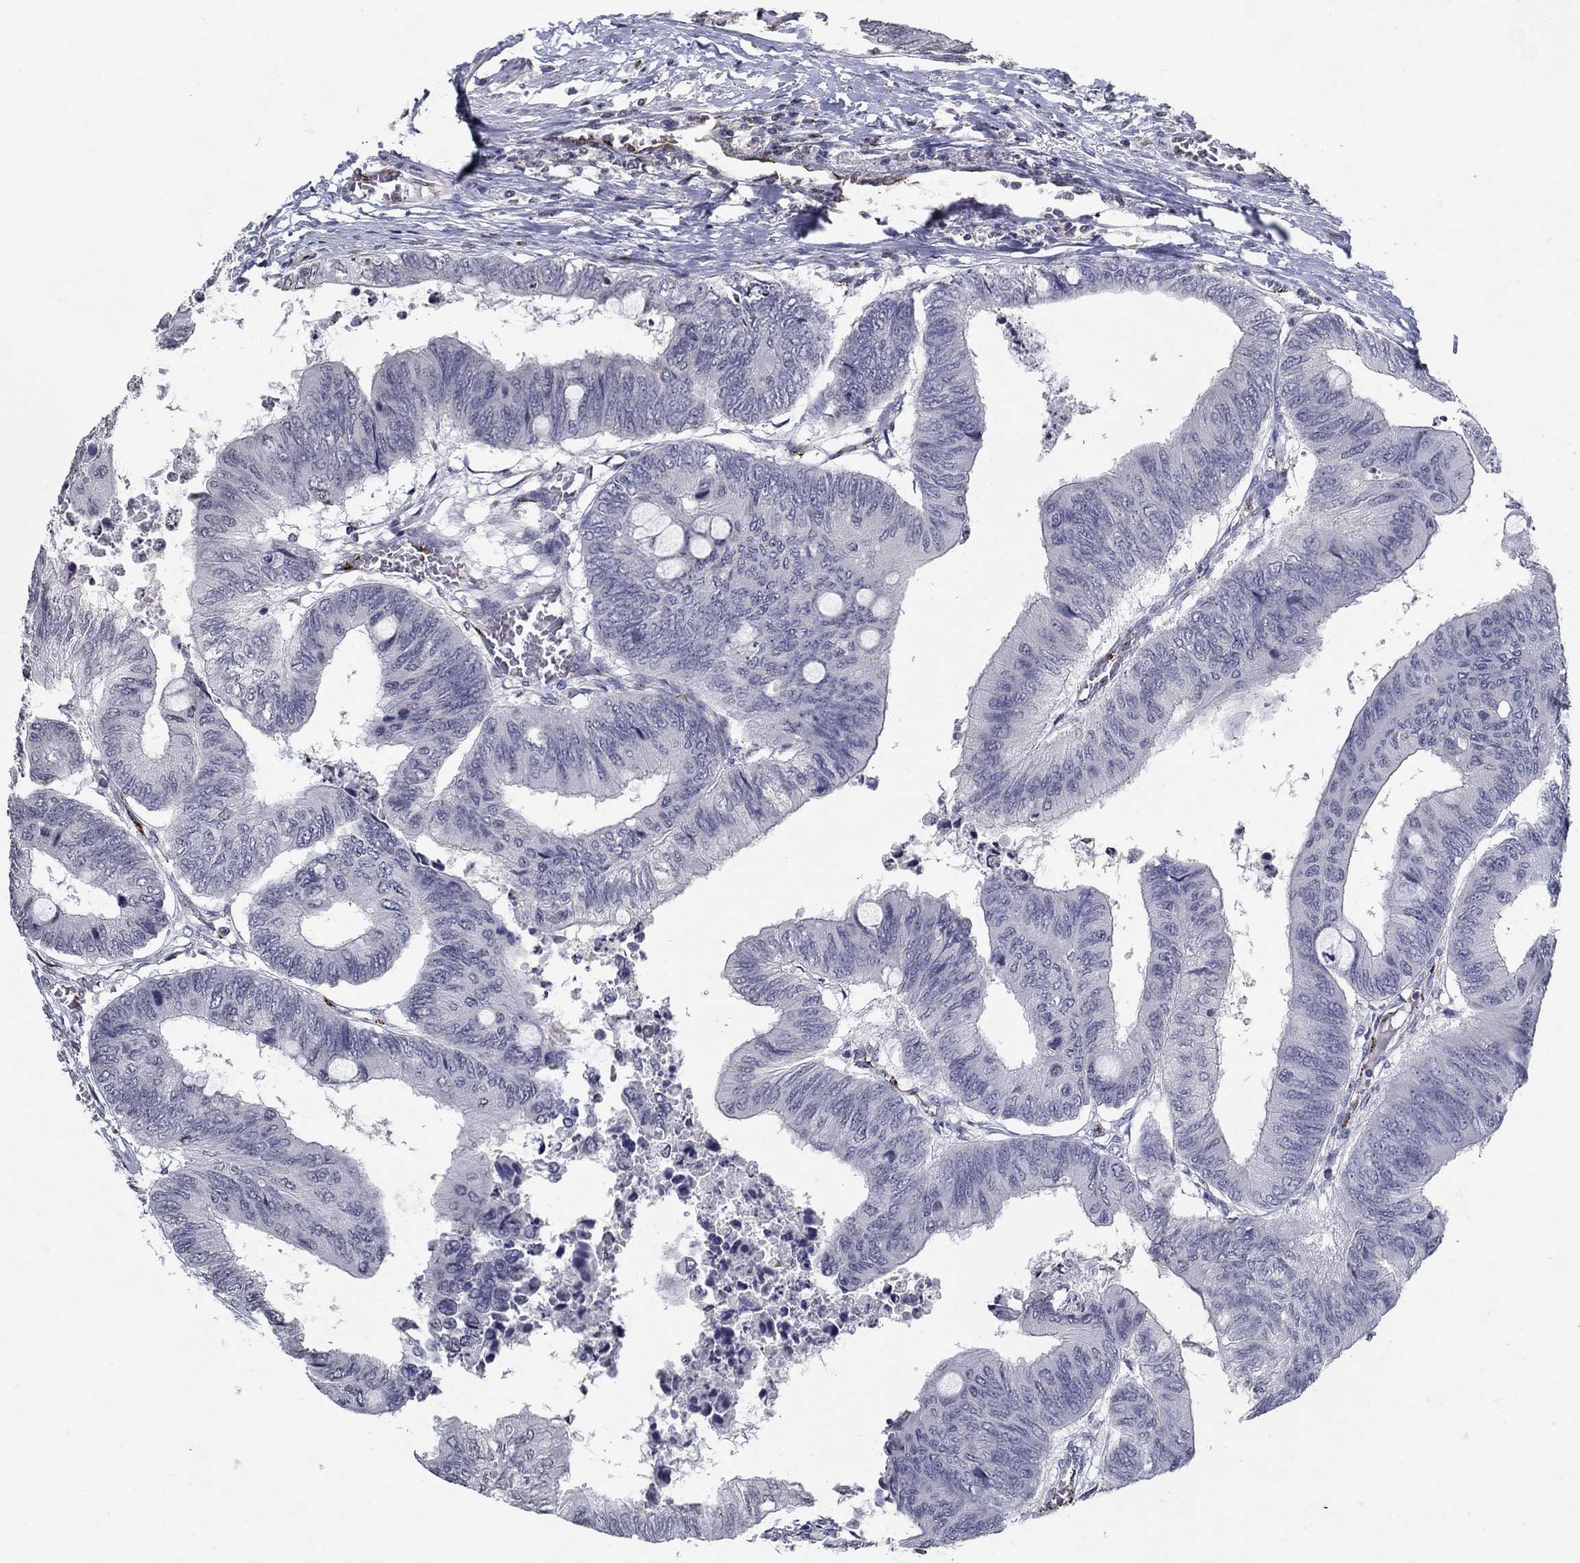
{"staining": {"intensity": "negative", "quantity": "none", "location": "none"}, "tissue": "colorectal cancer", "cell_type": "Tumor cells", "image_type": "cancer", "snomed": [{"axis": "morphology", "description": "Normal tissue, NOS"}, {"axis": "morphology", "description": "Adenocarcinoma, NOS"}, {"axis": "topography", "description": "Rectum"}, {"axis": "topography", "description": "Peripheral nerve tissue"}], "caption": "The micrograph displays no significant positivity in tumor cells of colorectal cancer.", "gene": "TINAG", "patient": {"sex": "male", "age": 92}}